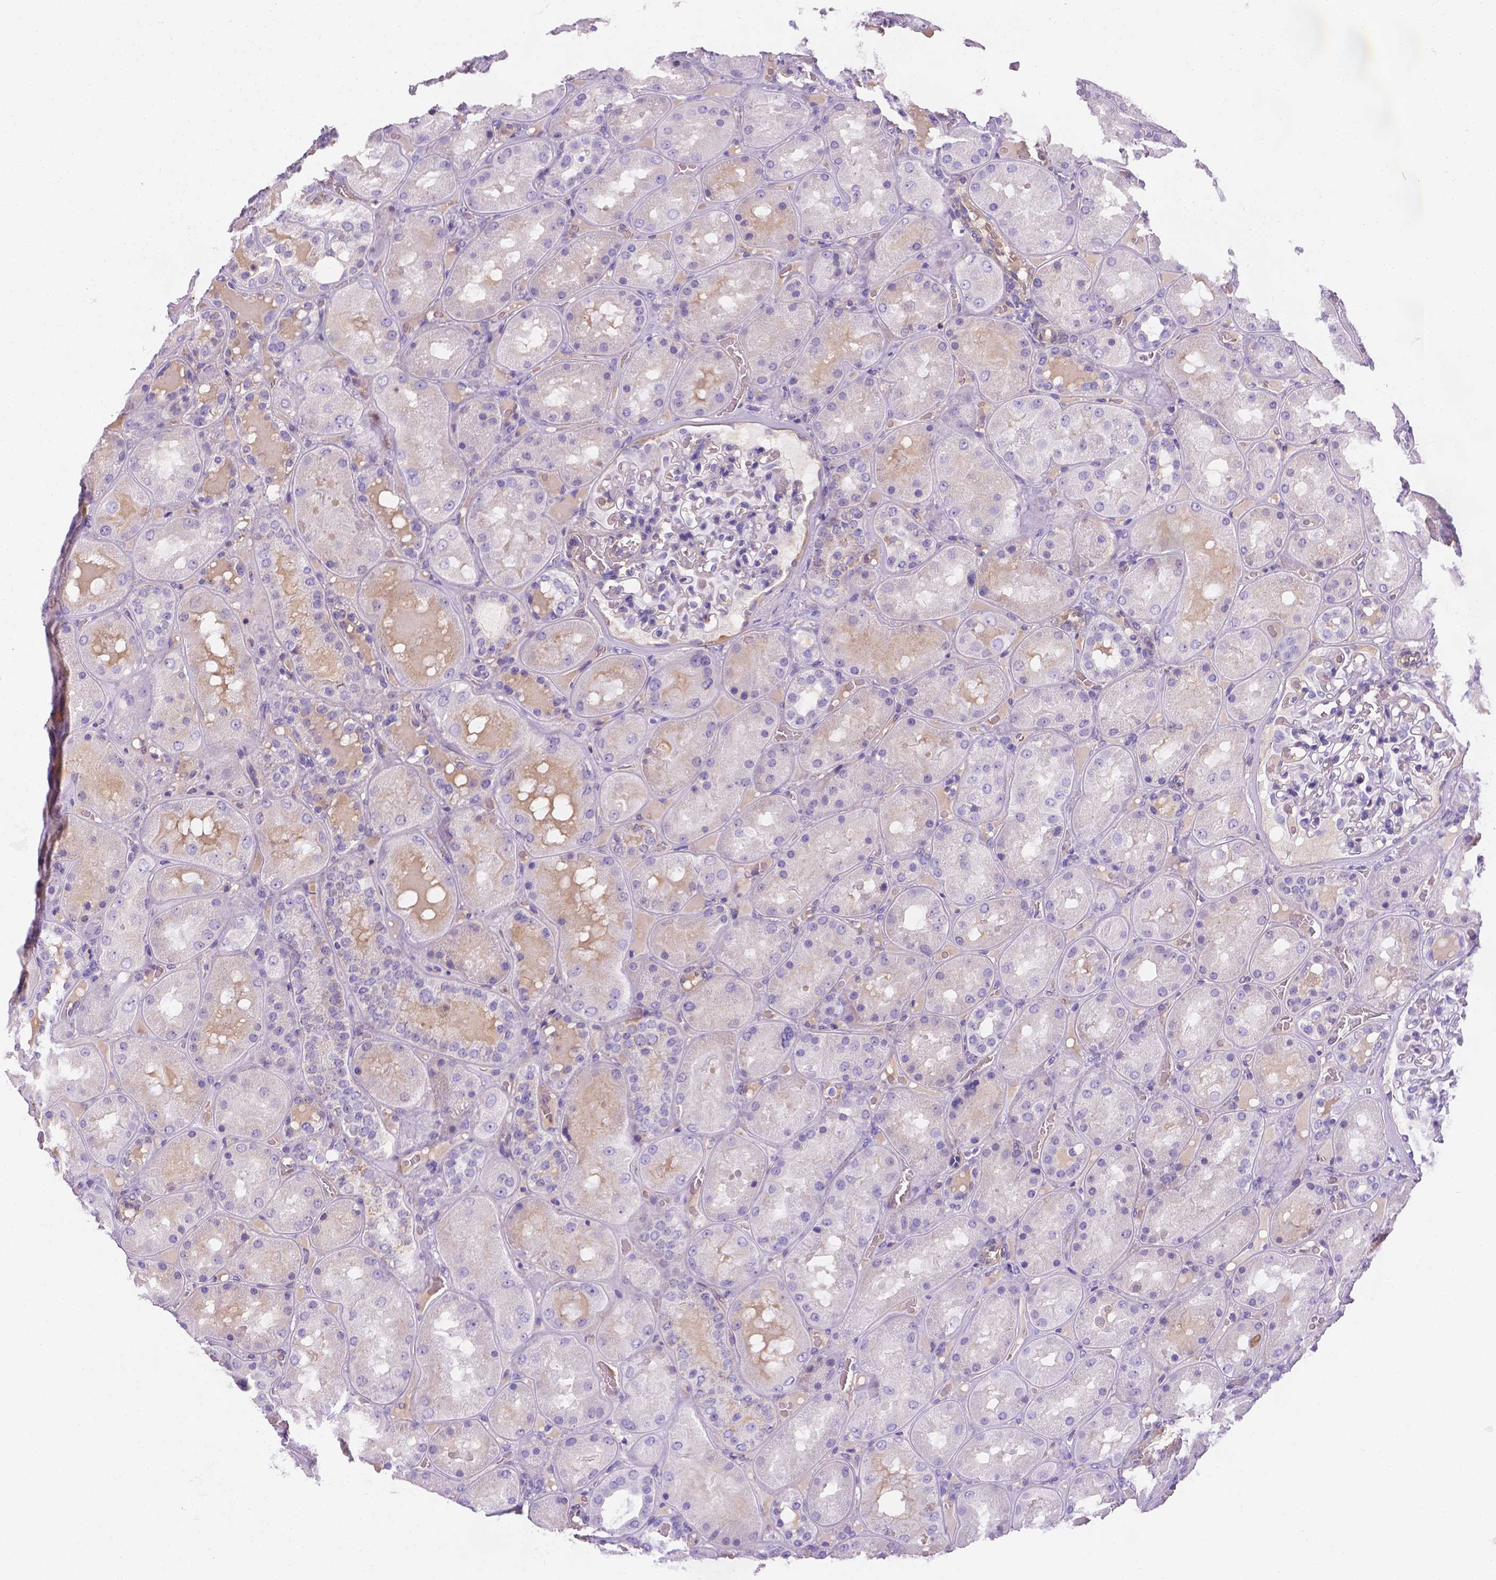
{"staining": {"intensity": "weak", "quantity": "<25%", "location": "cytoplasmic/membranous"}, "tissue": "kidney", "cell_type": "Cells in glomeruli", "image_type": "normal", "snomed": [{"axis": "morphology", "description": "Normal tissue, NOS"}, {"axis": "topography", "description": "Kidney"}], "caption": "This is an immunohistochemistry image of unremarkable human kidney. There is no staining in cells in glomeruli.", "gene": "SLC40A1", "patient": {"sex": "male", "age": 73}}